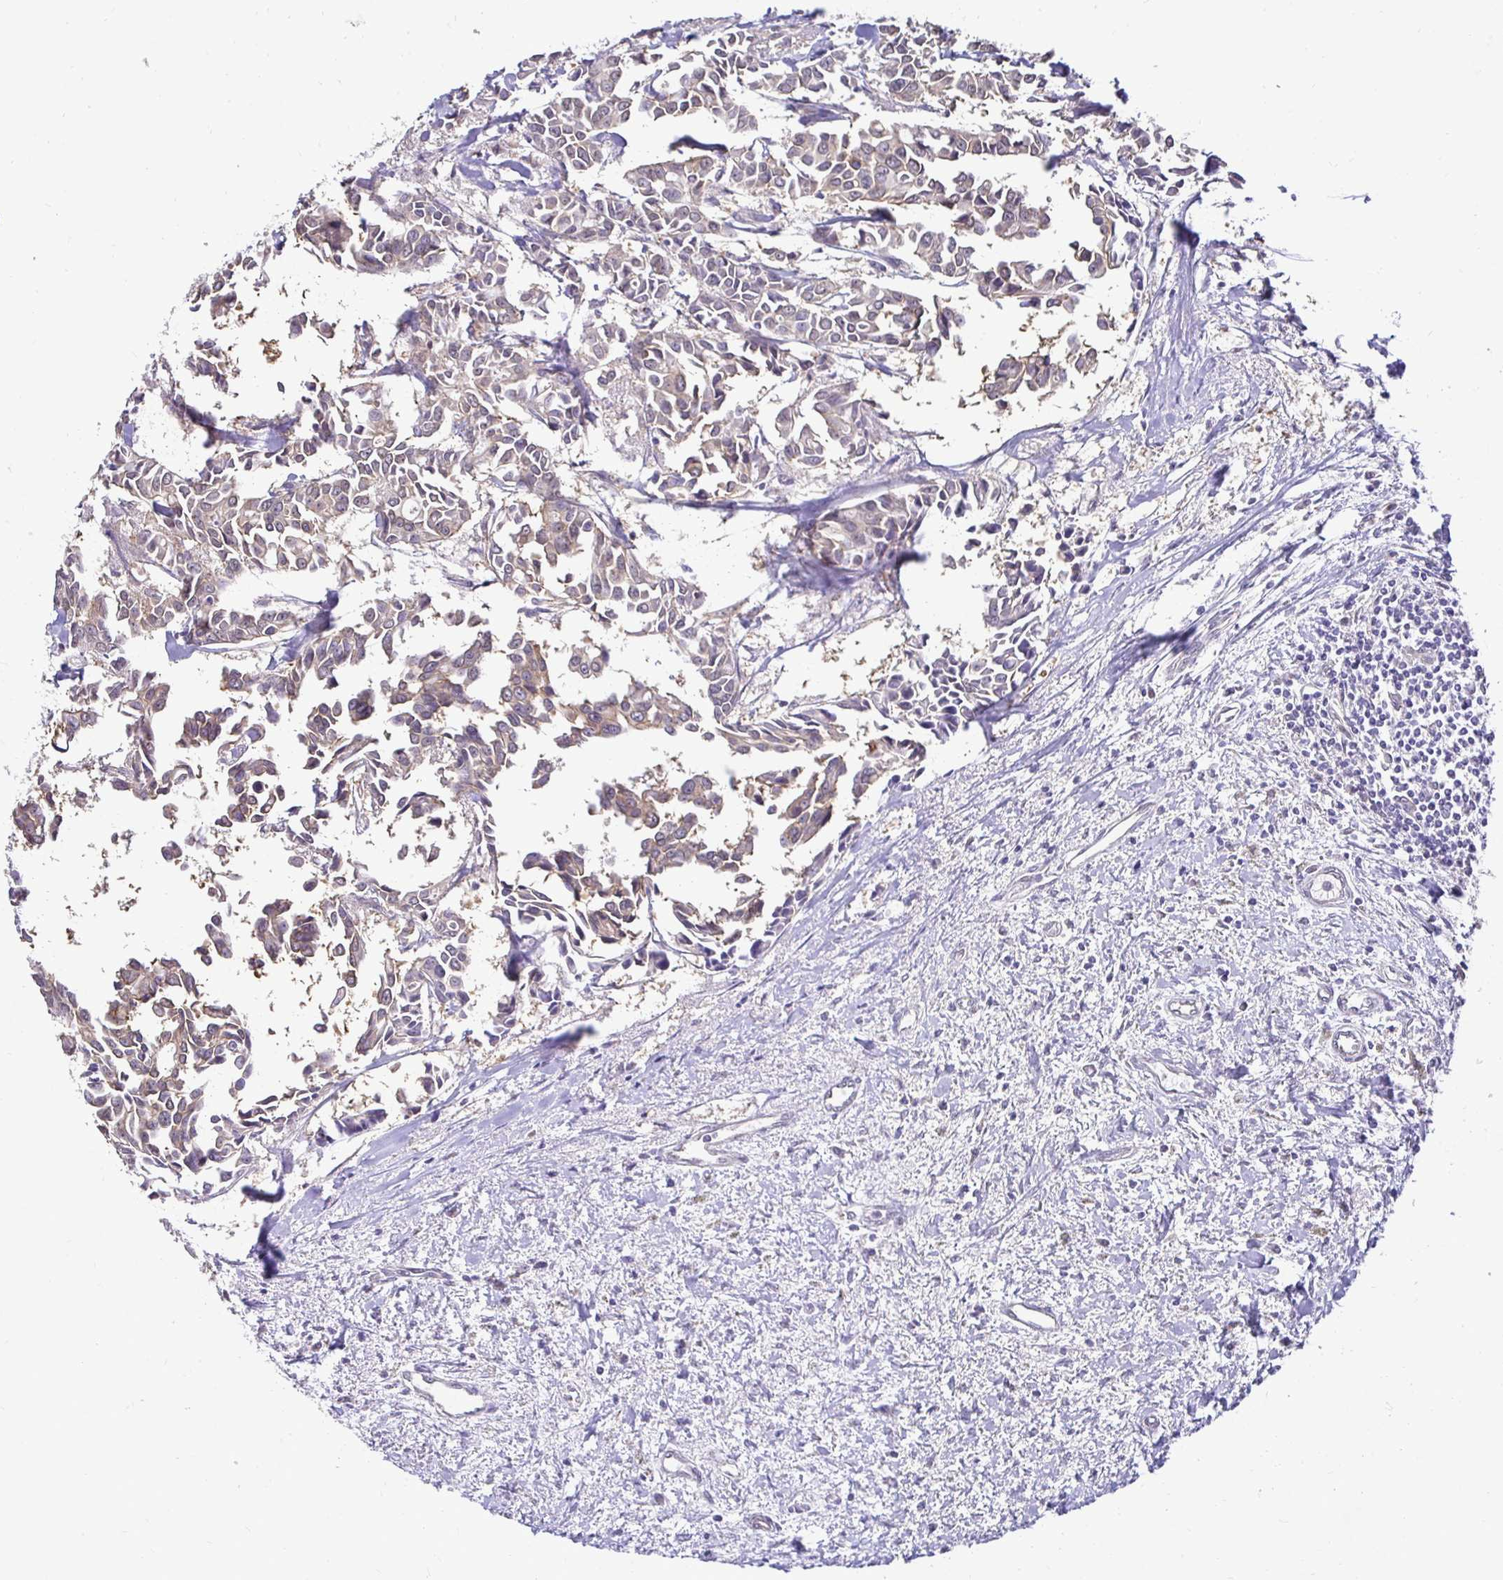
{"staining": {"intensity": "weak", "quantity": "<25%", "location": "cytoplasmic/membranous"}, "tissue": "breast cancer", "cell_type": "Tumor cells", "image_type": "cancer", "snomed": [{"axis": "morphology", "description": "Duct carcinoma"}, {"axis": "topography", "description": "Breast"}], "caption": "This is an IHC histopathology image of breast intraductal carcinoma. There is no staining in tumor cells.", "gene": "SLC9A1", "patient": {"sex": "female", "age": 54}}